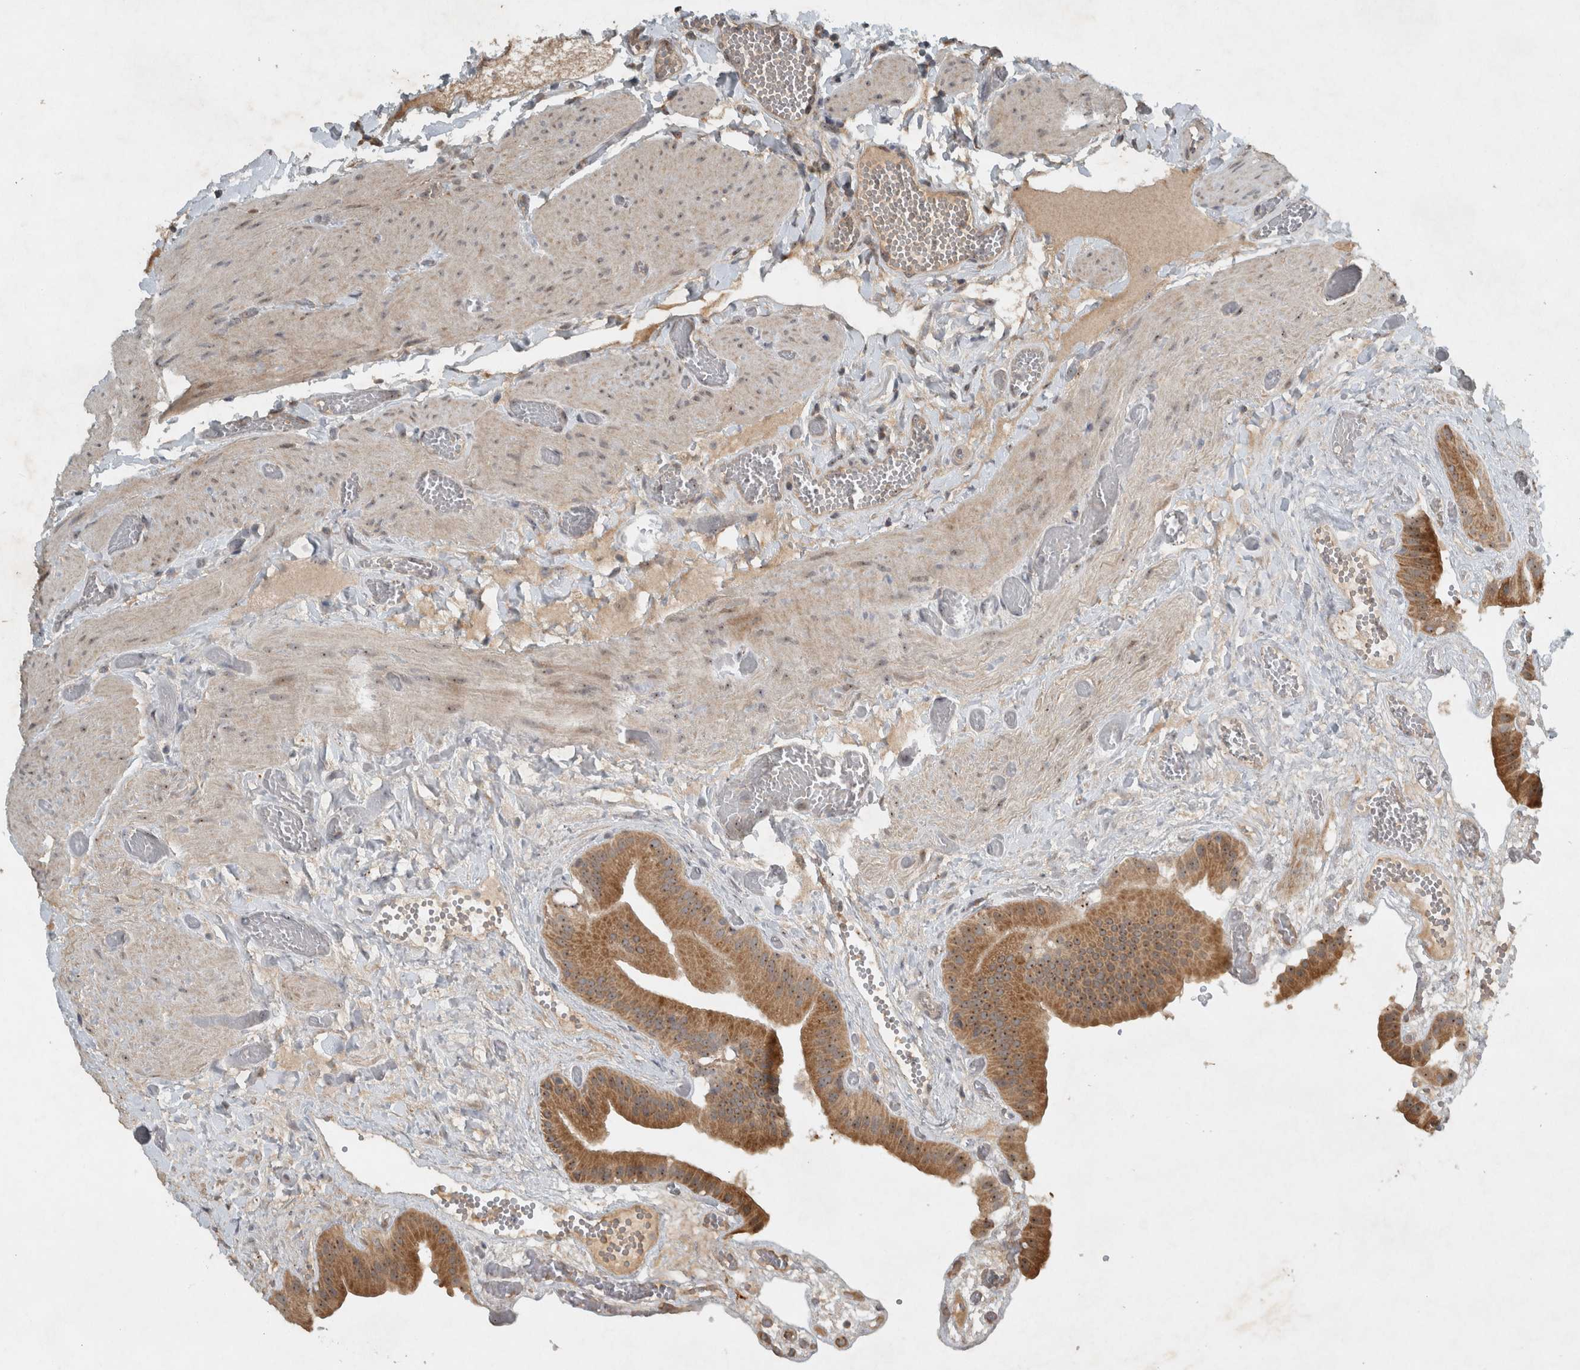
{"staining": {"intensity": "moderate", "quantity": ">75%", "location": "cytoplasmic/membranous,nuclear"}, "tissue": "gallbladder", "cell_type": "Glandular cells", "image_type": "normal", "snomed": [{"axis": "morphology", "description": "Normal tissue, NOS"}, {"axis": "topography", "description": "Gallbladder"}], "caption": "An image showing moderate cytoplasmic/membranous,nuclear expression in approximately >75% of glandular cells in benign gallbladder, as visualized by brown immunohistochemical staining.", "gene": "GPR137B", "patient": {"sex": "female", "age": 64}}